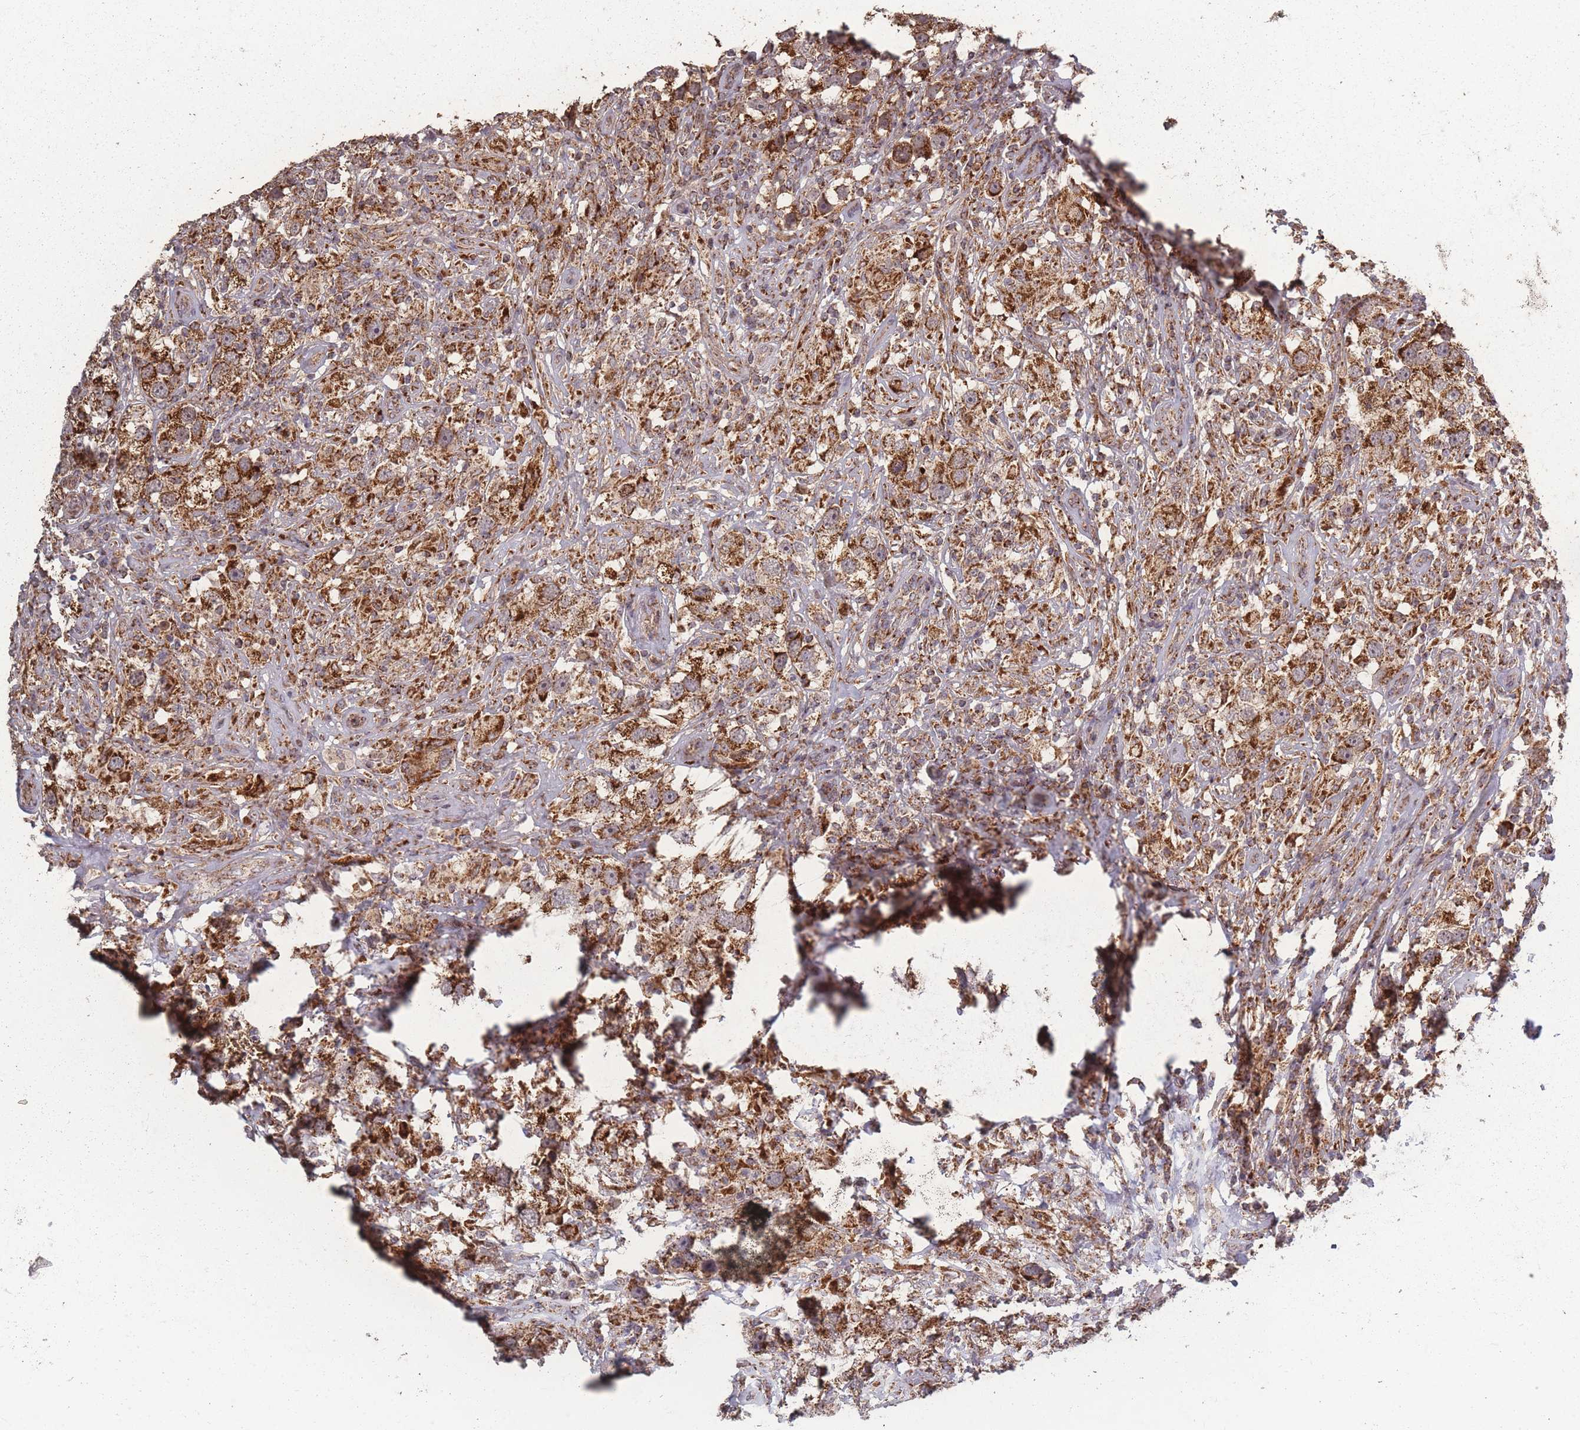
{"staining": {"intensity": "strong", "quantity": ">75%", "location": "cytoplasmic/membranous"}, "tissue": "testis cancer", "cell_type": "Tumor cells", "image_type": "cancer", "snomed": [{"axis": "morphology", "description": "Seminoma, NOS"}, {"axis": "topography", "description": "Testis"}], "caption": "Seminoma (testis) stained for a protein displays strong cytoplasmic/membranous positivity in tumor cells. (IHC, brightfield microscopy, high magnification).", "gene": "LYRM7", "patient": {"sex": "male", "age": 49}}